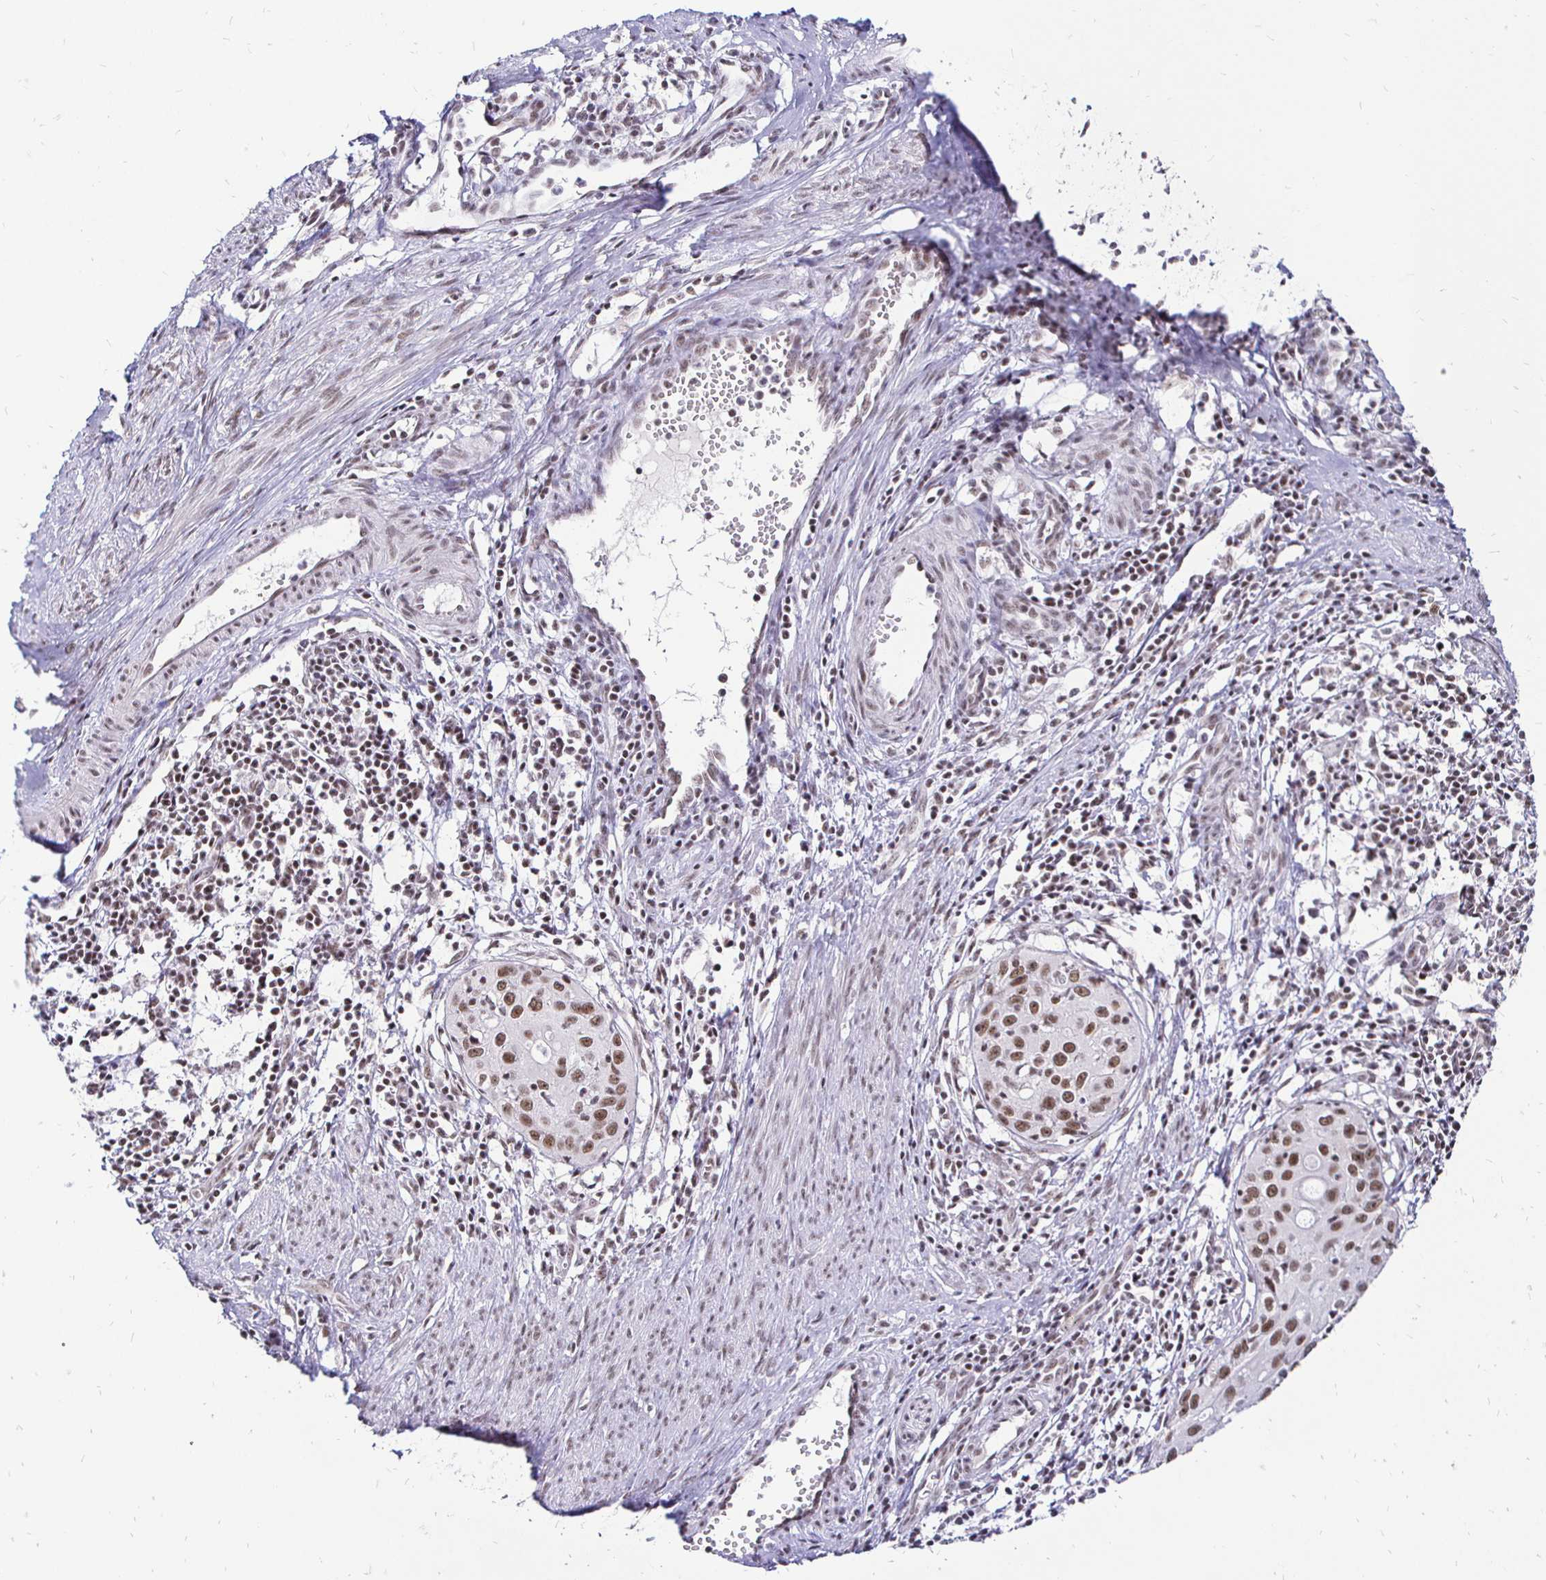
{"staining": {"intensity": "moderate", "quantity": ">75%", "location": "nuclear"}, "tissue": "cervical cancer", "cell_type": "Tumor cells", "image_type": "cancer", "snomed": [{"axis": "morphology", "description": "Squamous cell carcinoma, NOS"}, {"axis": "topography", "description": "Cervix"}], "caption": "Human squamous cell carcinoma (cervical) stained for a protein (brown) displays moderate nuclear positive positivity in about >75% of tumor cells.", "gene": "SIN3A", "patient": {"sex": "female", "age": 40}}